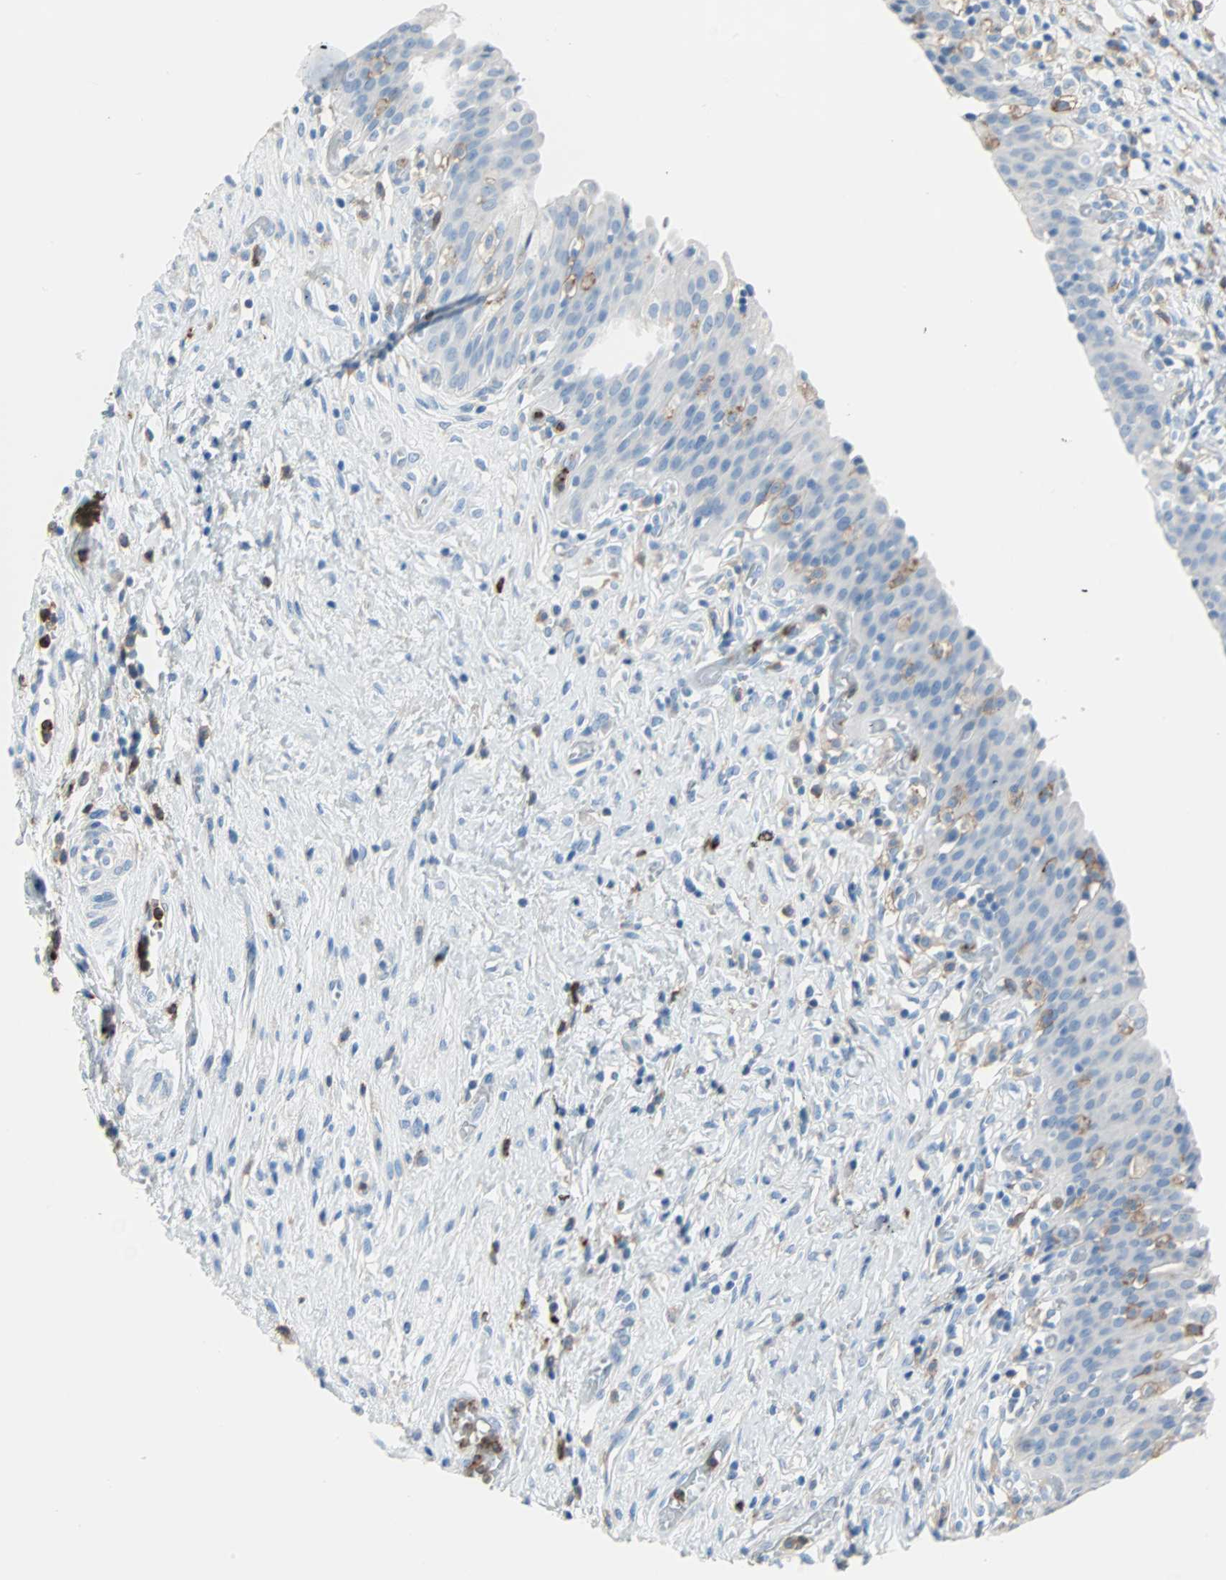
{"staining": {"intensity": "negative", "quantity": "none", "location": "none"}, "tissue": "urinary bladder", "cell_type": "Urothelial cells", "image_type": "normal", "snomed": [{"axis": "morphology", "description": "Normal tissue, NOS"}, {"axis": "topography", "description": "Urinary bladder"}], "caption": "Urothelial cells are negative for brown protein staining in normal urinary bladder. (Stains: DAB immunohistochemistry with hematoxylin counter stain, Microscopy: brightfield microscopy at high magnification).", "gene": "CLEC4A", "patient": {"sex": "male", "age": 51}}